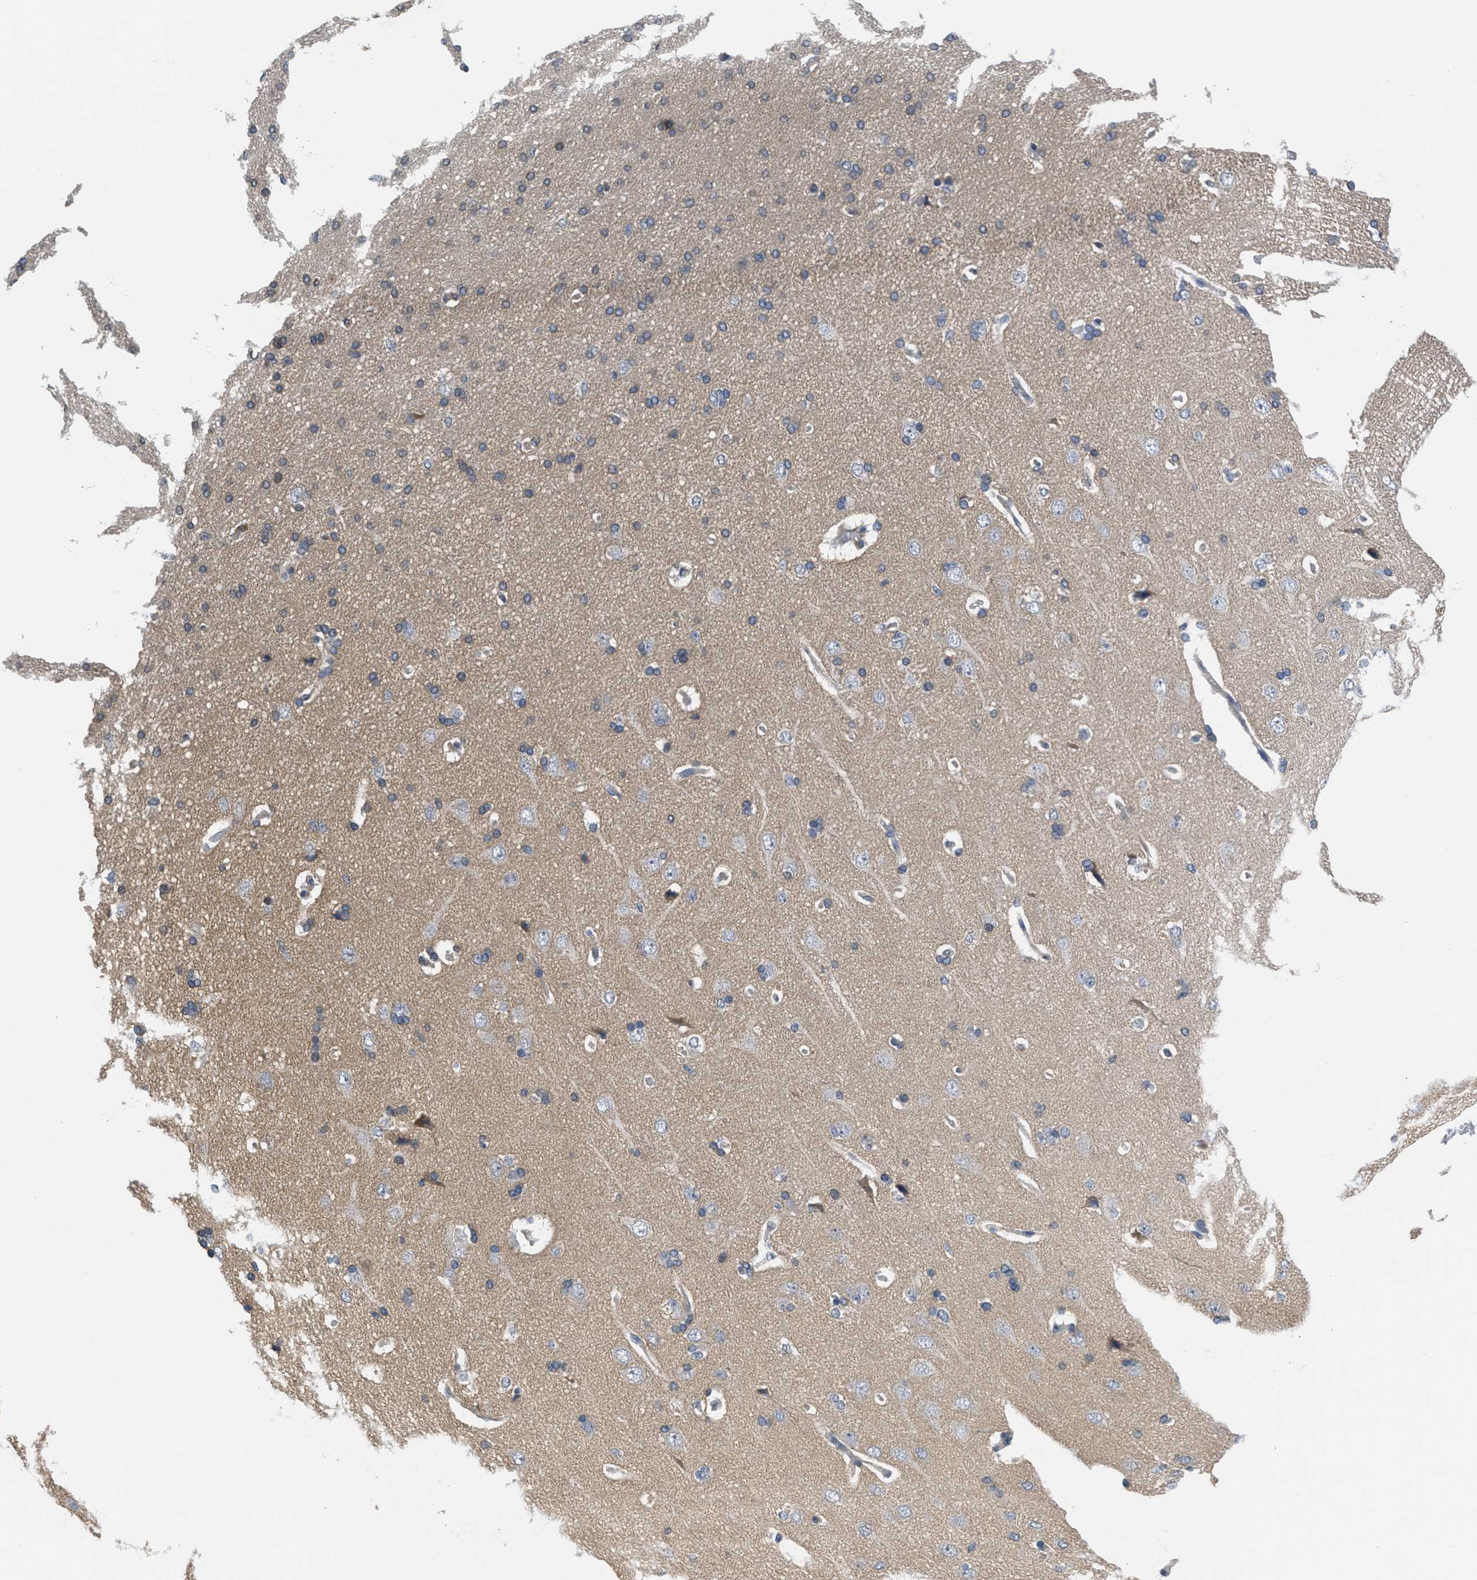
{"staining": {"intensity": "weak", "quantity": "25%-75%", "location": "cytoplasmic/membranous"}, "tissue": "cerebral cortex", "cell_type": "Endothelial cells", "image_type": "normal", "snomed": [{"axis": "morphology", "description": "Normal tissue, NOS"}, {"axis": "topography", "description": "Cerebral cortex"}], "caption": "Immunohistochemical staining of unremarkable cerebral cortex displays weak cytoplasmic/membranous protein positivity in approximately 25%-75% of endothelial cells.", "gene": "ANGPT1", "patient": {"sex": "male", "age": 62}}